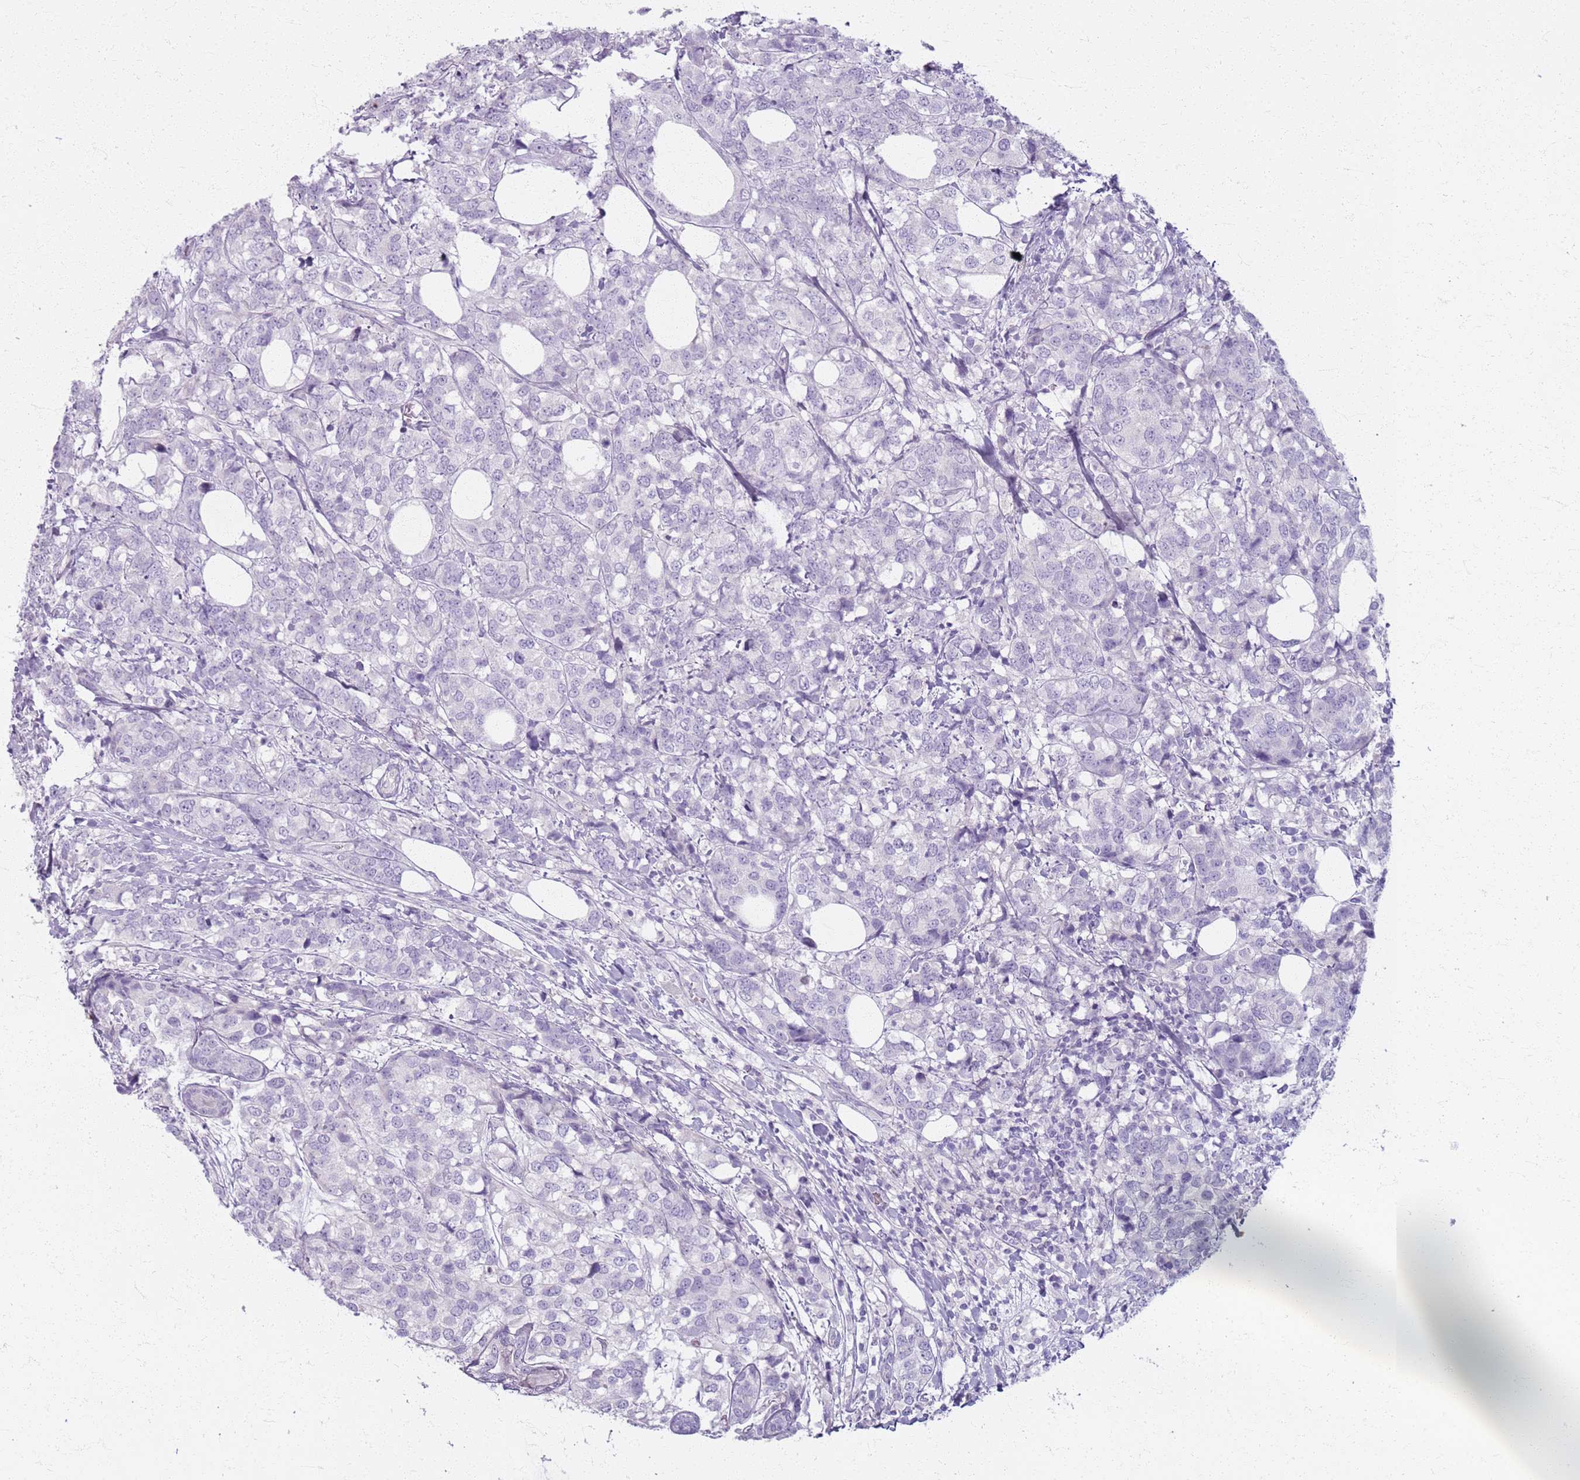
{"staining": {"intensity": "negative", "quantity": "none", "location": "none"}, "tissue": "breast cancer", "cell_type": "Tumor cells", "image_type": "cancer", "snomed": [{"axis": "morphology", "description": "Lobular carcinoma"}, {"axis": "topography", "description": "Breast"}], "caption": "This image is of breast cancer stained with immunohistochemistry to label a protein in brown with the nuclei are counter-stained blue. There is no staining in tumor cells.", "gene": "CSRP3", "patient": {"sex": "female", "age": 59}}